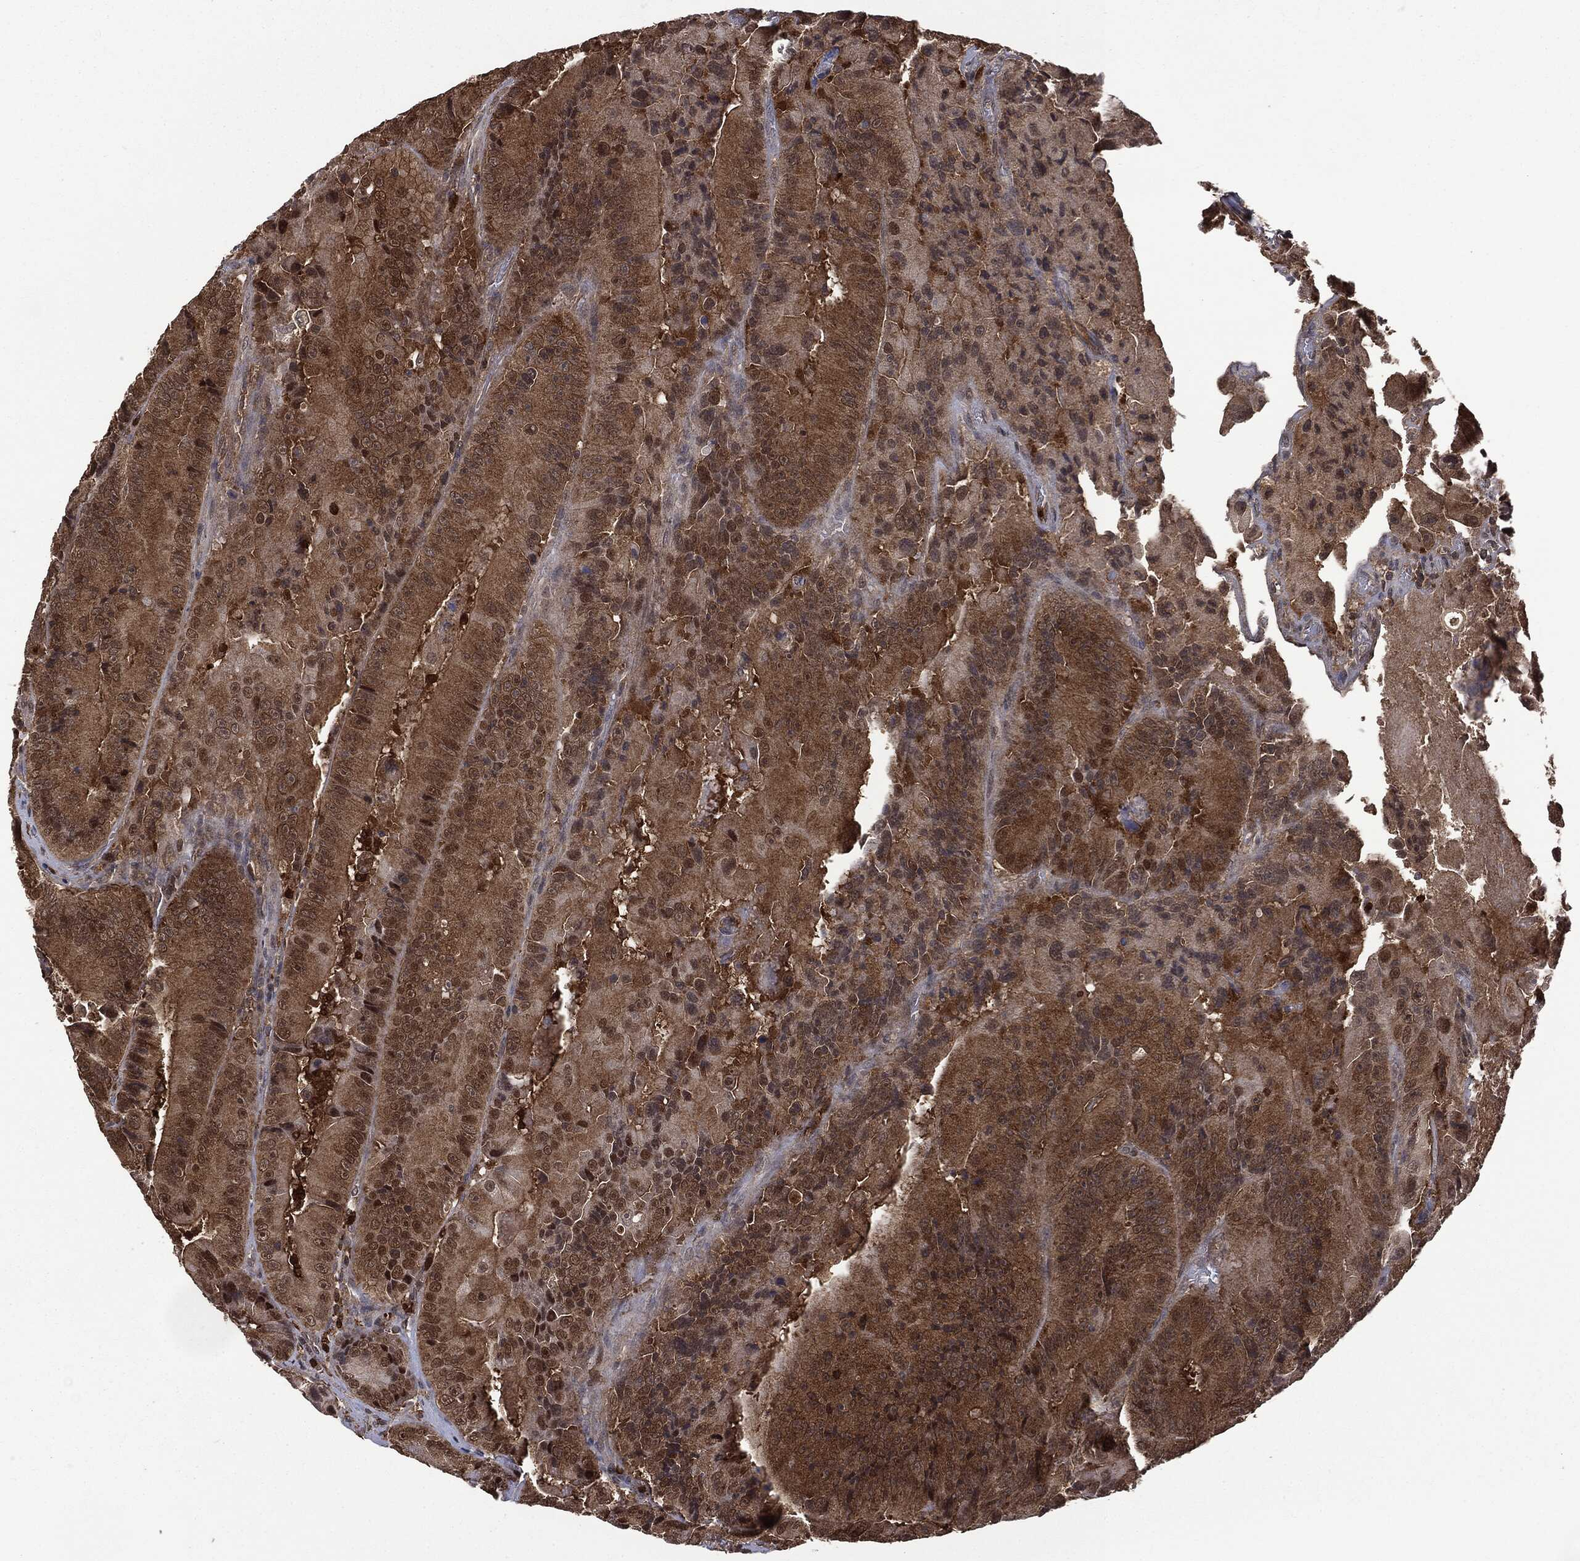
{"staining": {"intensity": "strong", "quantity": ">75%", "location": "cytoplasmic/membranous"}, "tissue": "colorectal cancer", "cell_type": "Tumor cells", "image_type": "cancer", "snomed": [{"axis": "morphology", "description": "Adenocarcinoma, NOS"}, {"axis": "topography", "description": "Colon"}], "caption": "Adenocarcinoma (colorectal) stained with DAB IHC displays high levels of strong cytoplasmic/membranous positivity in approximately >75% of tumor cells.", "gene": "GPI", "patient": {"sex": "female", "age": 86}}